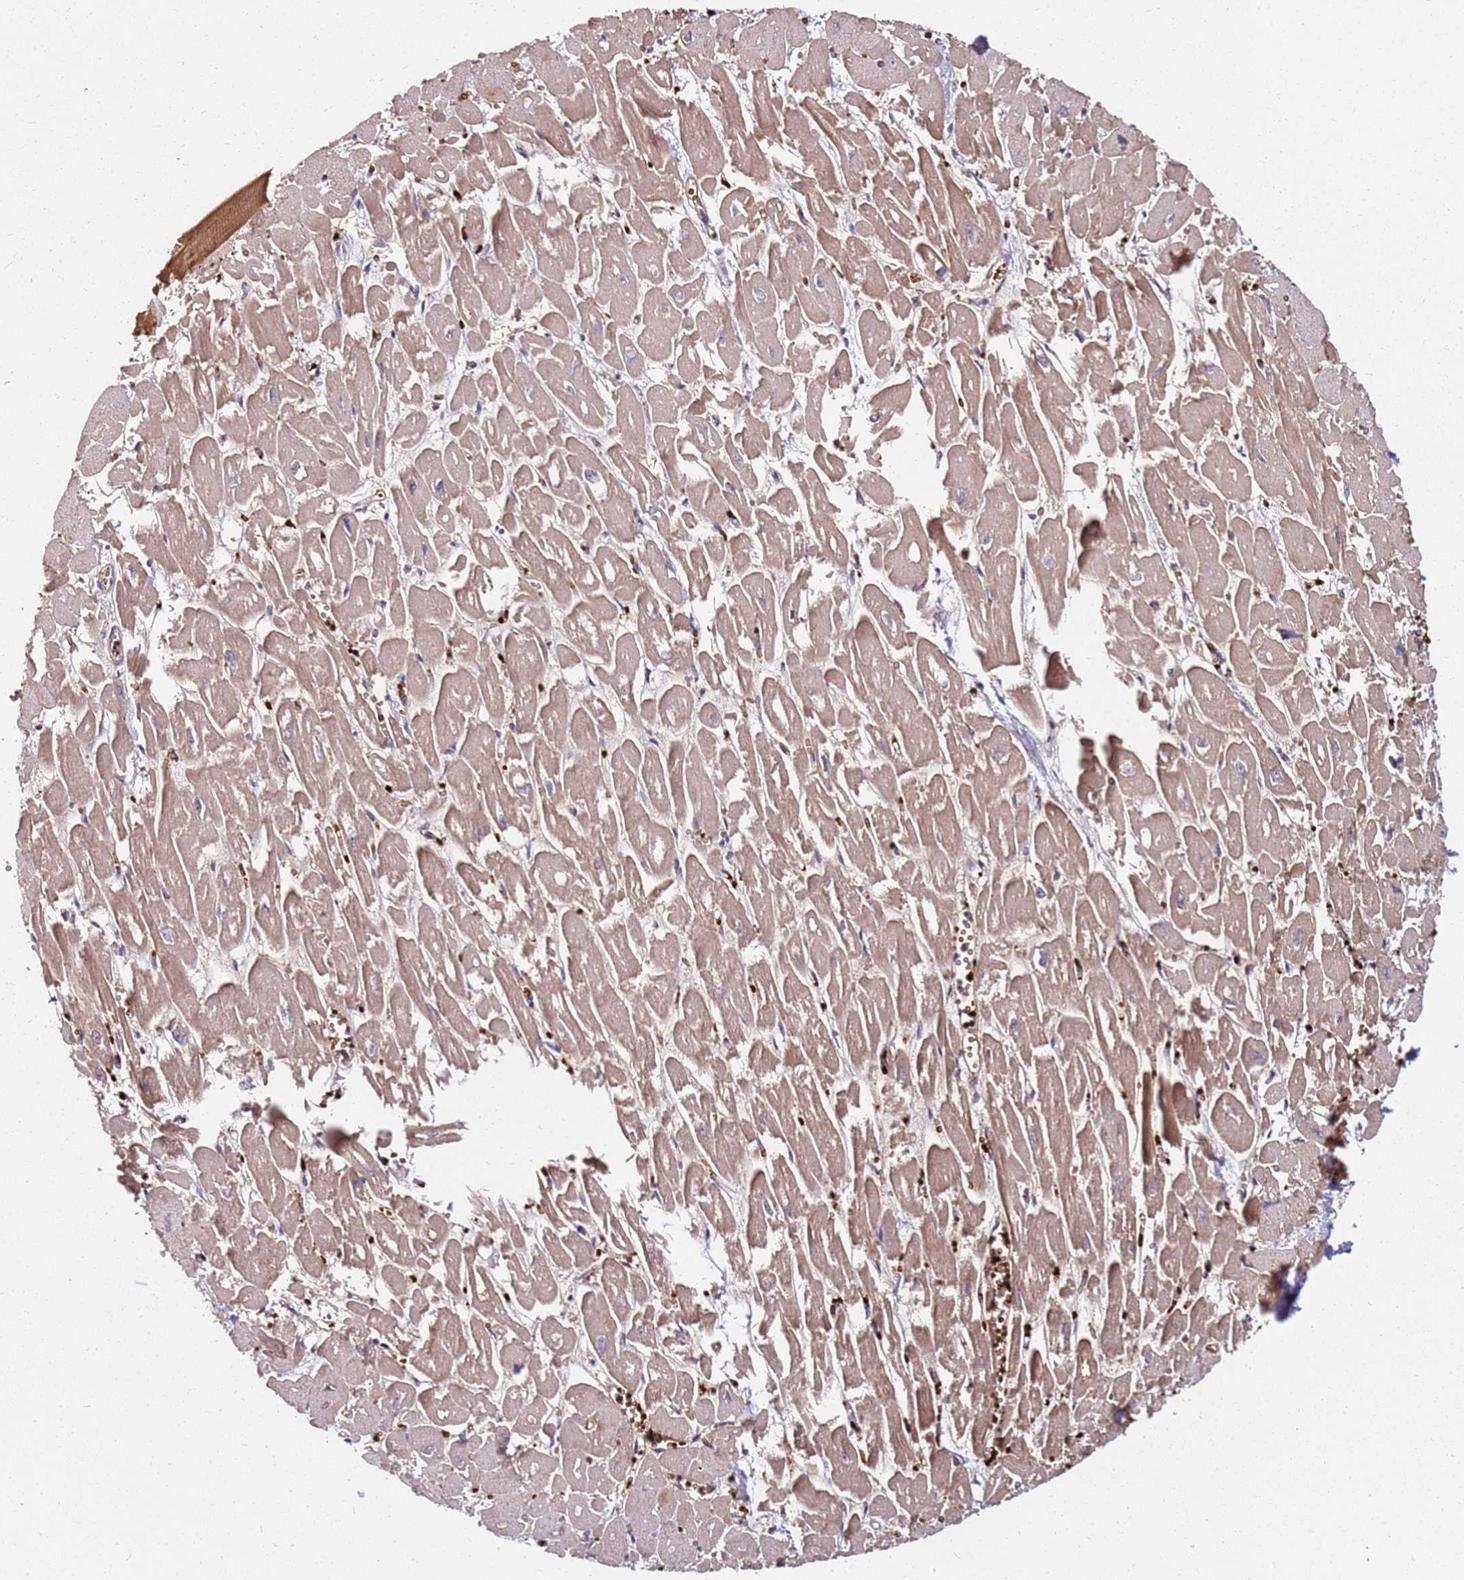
{"staining": {"intensity": "moderate", "quantity": "25%-75%", "location": "cytoplasmic/membranous"}, "tissue": "heart muscle", "cell_type": "Cardiomyocytes", "image_type": "normal", "snomed": [{"axis": "morphology", "description": "Normal tissue, NOS"}, {"axis": "topography", "description": "Heart"}], "caption": "Immunohistochemistry (IHC) of unremarkable heart muscle shows medium levels of moderate cytoplasmic/membranous expression in about 25%-75% of cardiomyocytes.", "gene": "RNF11", "patient": {"sex": "male", "age": 54}}